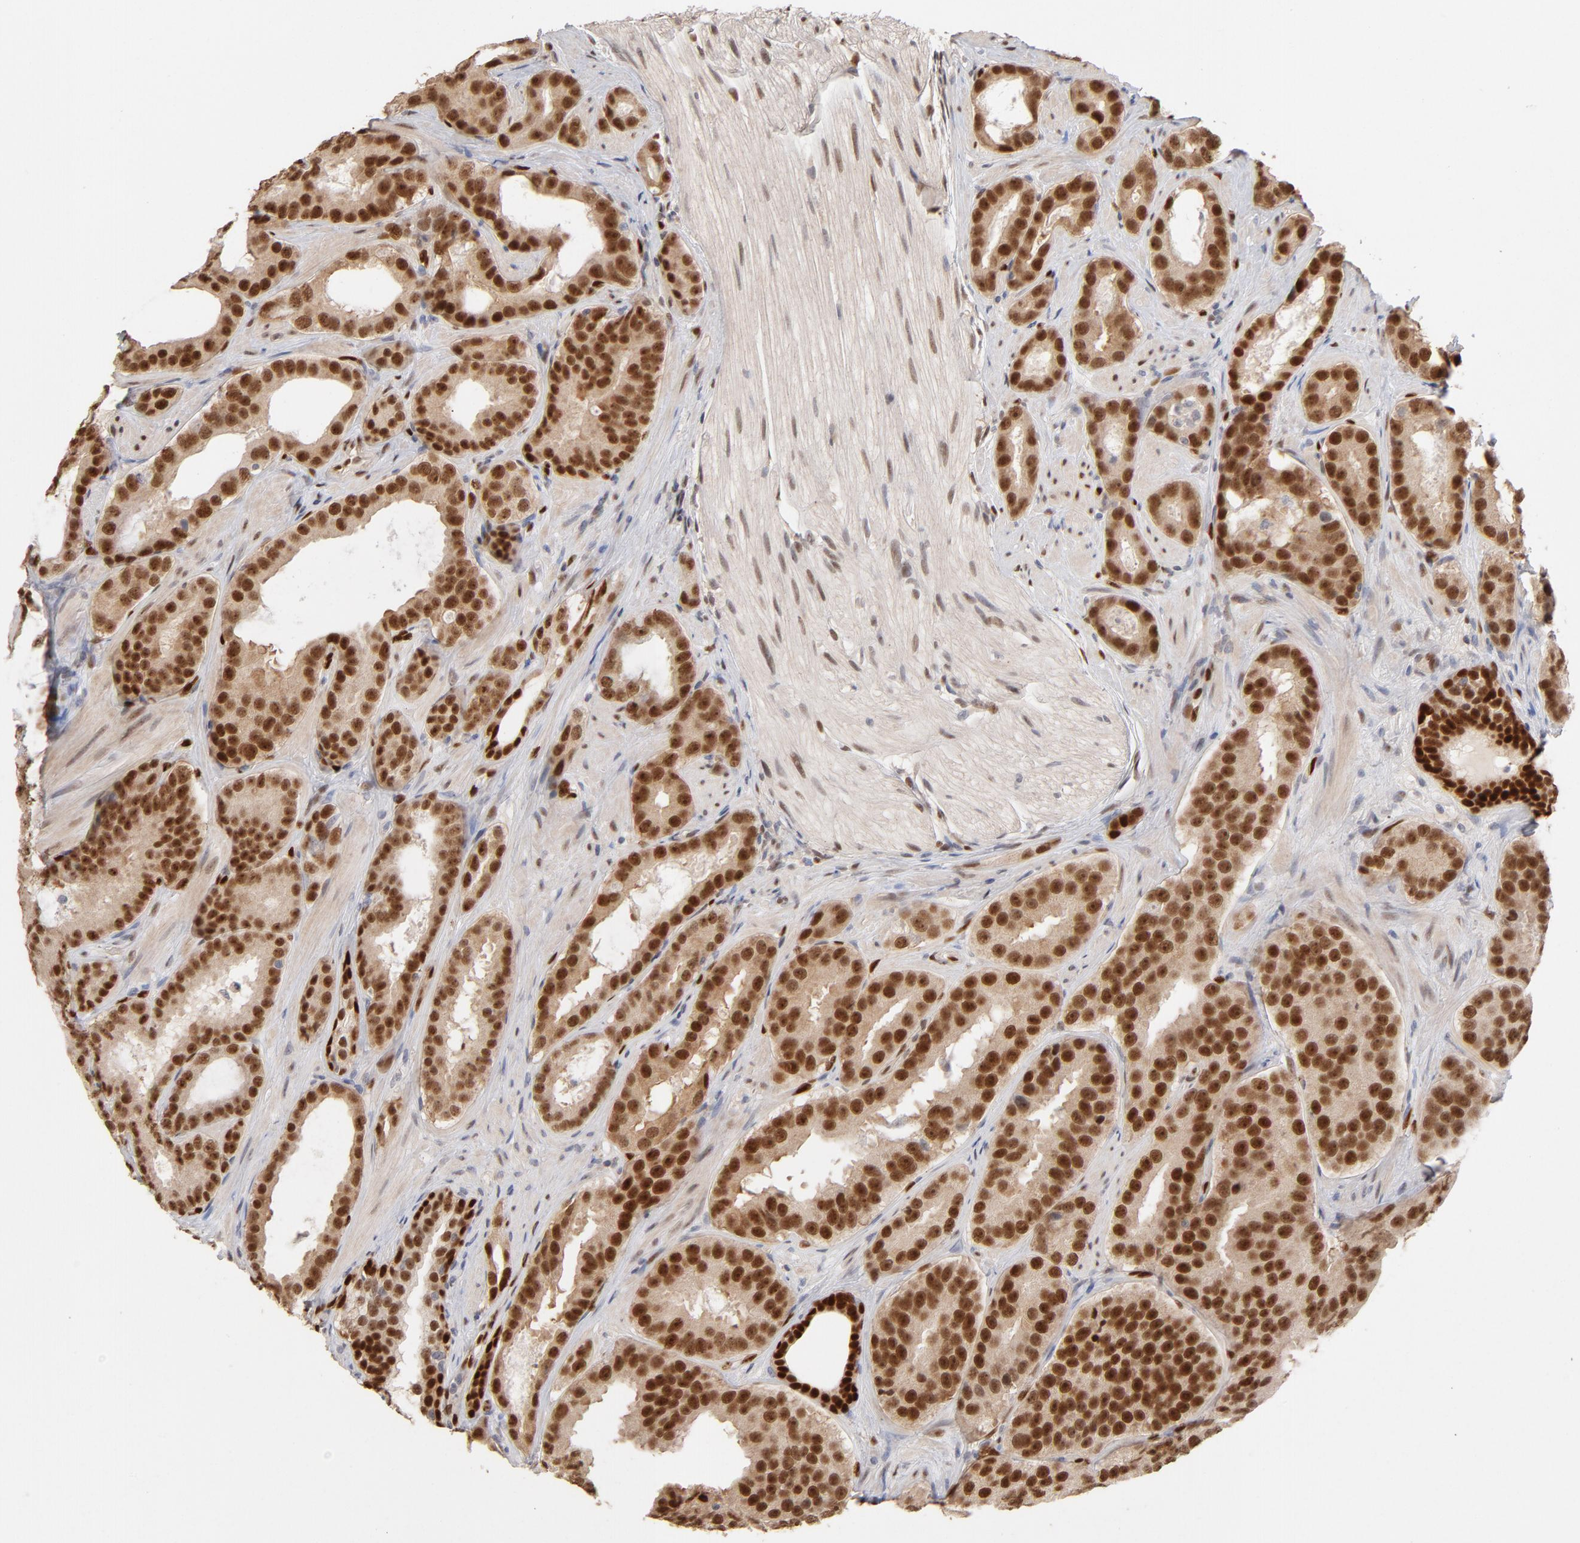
{"staining": {"intensity": "strong", "quantity": ">75%", "location": "nuclear"}, "tissue": "prostate cancer", "cell_type": "Tumor cells", "image_type": "cancer", "snomed": [{"axis": "morphology", "description": "Adenocarcinoma, Low grade"}, {"axis": "topography", "description": "Prostate"}], "caption": "Strong nuclear protein staining is identified in about >75% of tumor cells in prostate cancer (low-grade adenocarcinoma).", "gene": "NFIB", "patient": {"sex": "male", "age": 59}}